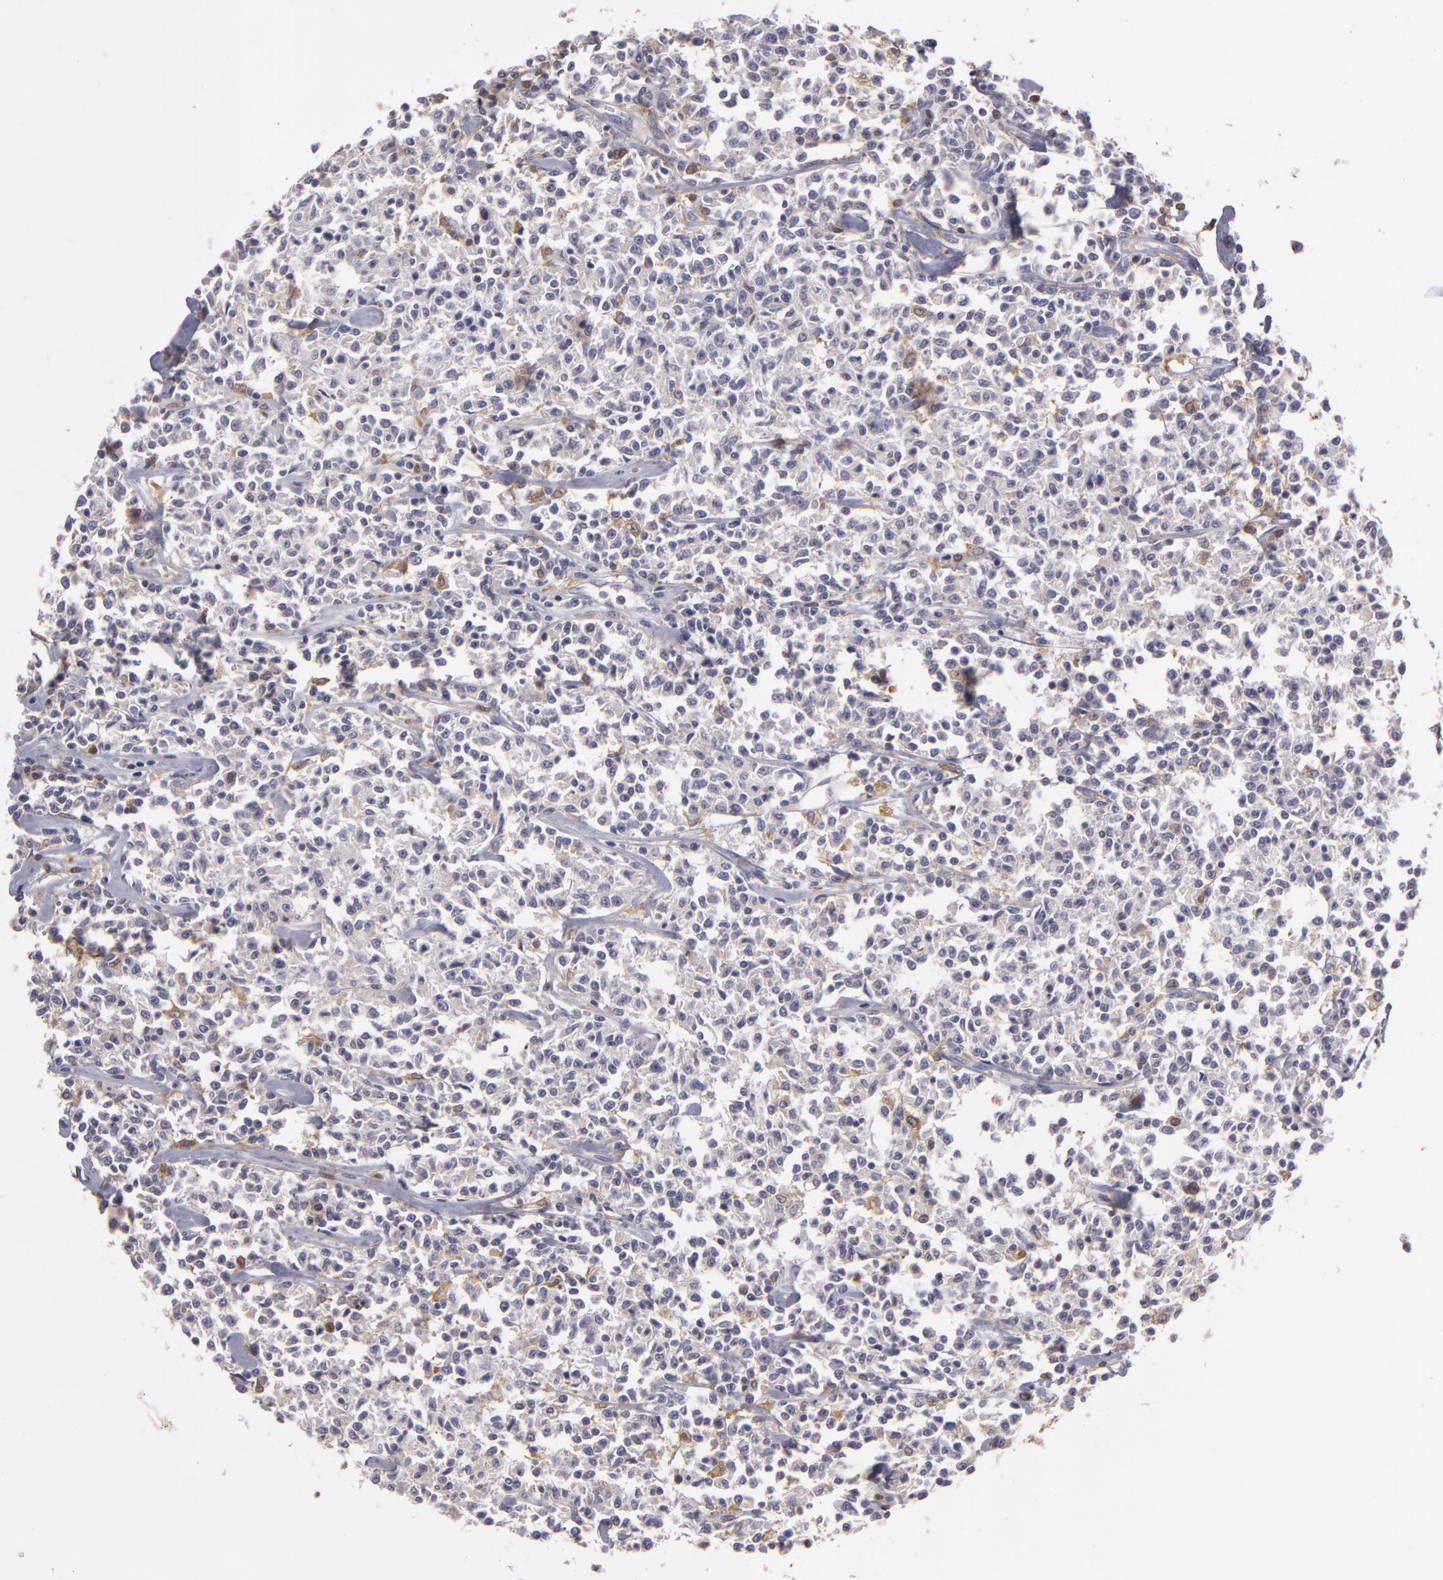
{"staining": {"intensity": "negative", "quantity": "none", "location": "none"}, "tissue": "lymphoma", "cell_type": "Tumor cells", "image_type": "cancer", "snomed": [{"axis": "morphology", "description": "Malignant lymphoma, non-Hodgkin's type, Low grade"}, {"axis": "topography", "description": "Small intestine"}], "caption": "There is no significant positivity in tumor cells of malignant lymphoma, non-Hodgkin's type (low-grade).", "gene": "GNPDA1", "patient": {"sex": "female", "age": 59}}